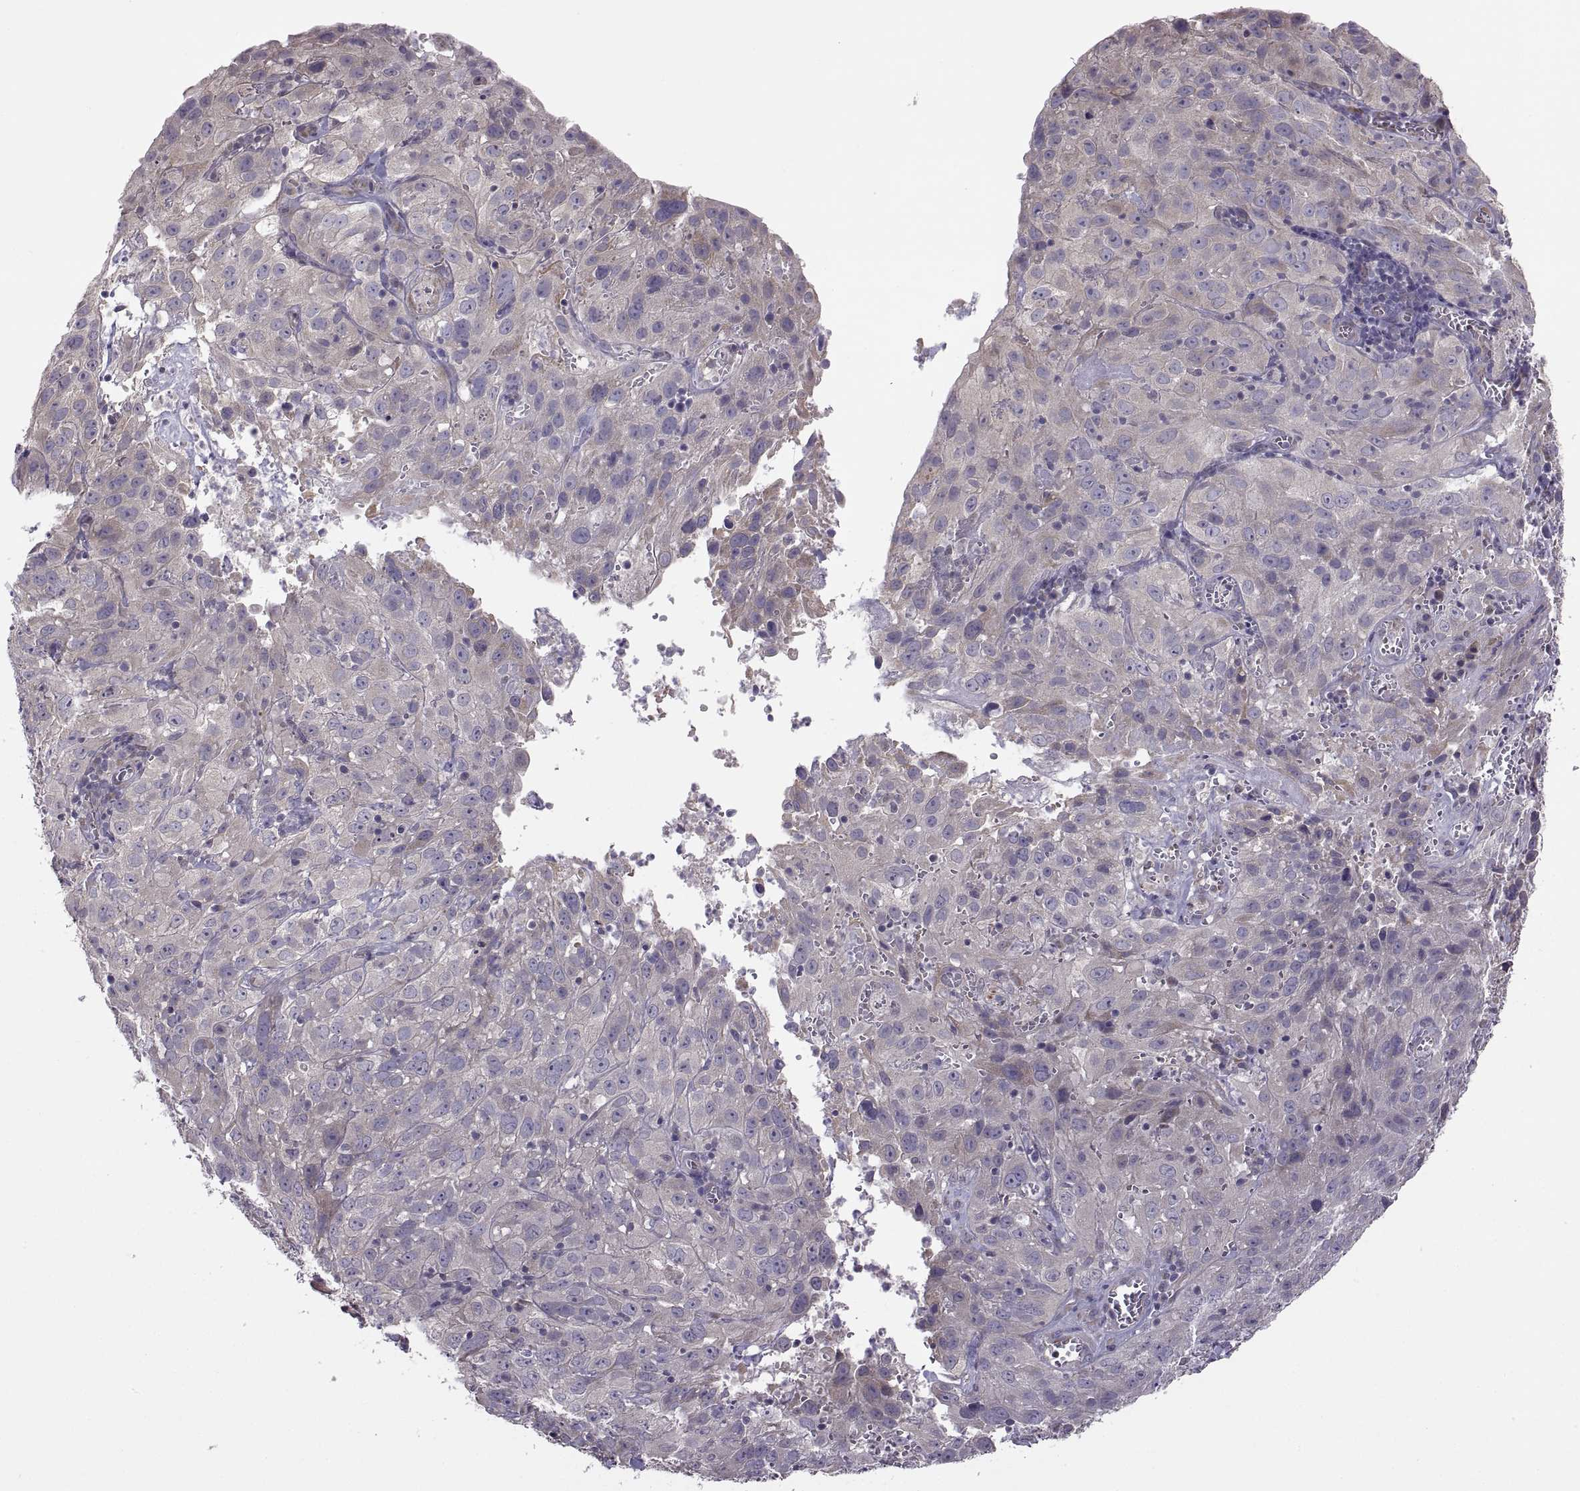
{"staining": {"intensity": "weak", "quantity": "25%-75%", "location": "cytoplasmic/membranous"}, "tissue": "cervical cancer", "cell_type": "Tumor cells", "image_type": "cancer", "snomed": [{"axis": "morphology", "description": "Squamous cell carcinoma, NOS"}, {"axis": "topography", "description": "Cervix"}], "caption": "Immunohistochemistry (IHC) photomicrograph of neoplastic tissue: cervical cancer stained using immunohistochemistry displays low levels of weak protein expression localized specifically in the cytoplasmic/membranous of tumor cells, appearing as a cytoplasmic/membranous brown color.", "gene": "ACSBG2", "patient": {"sex": "female", "age": 32}}